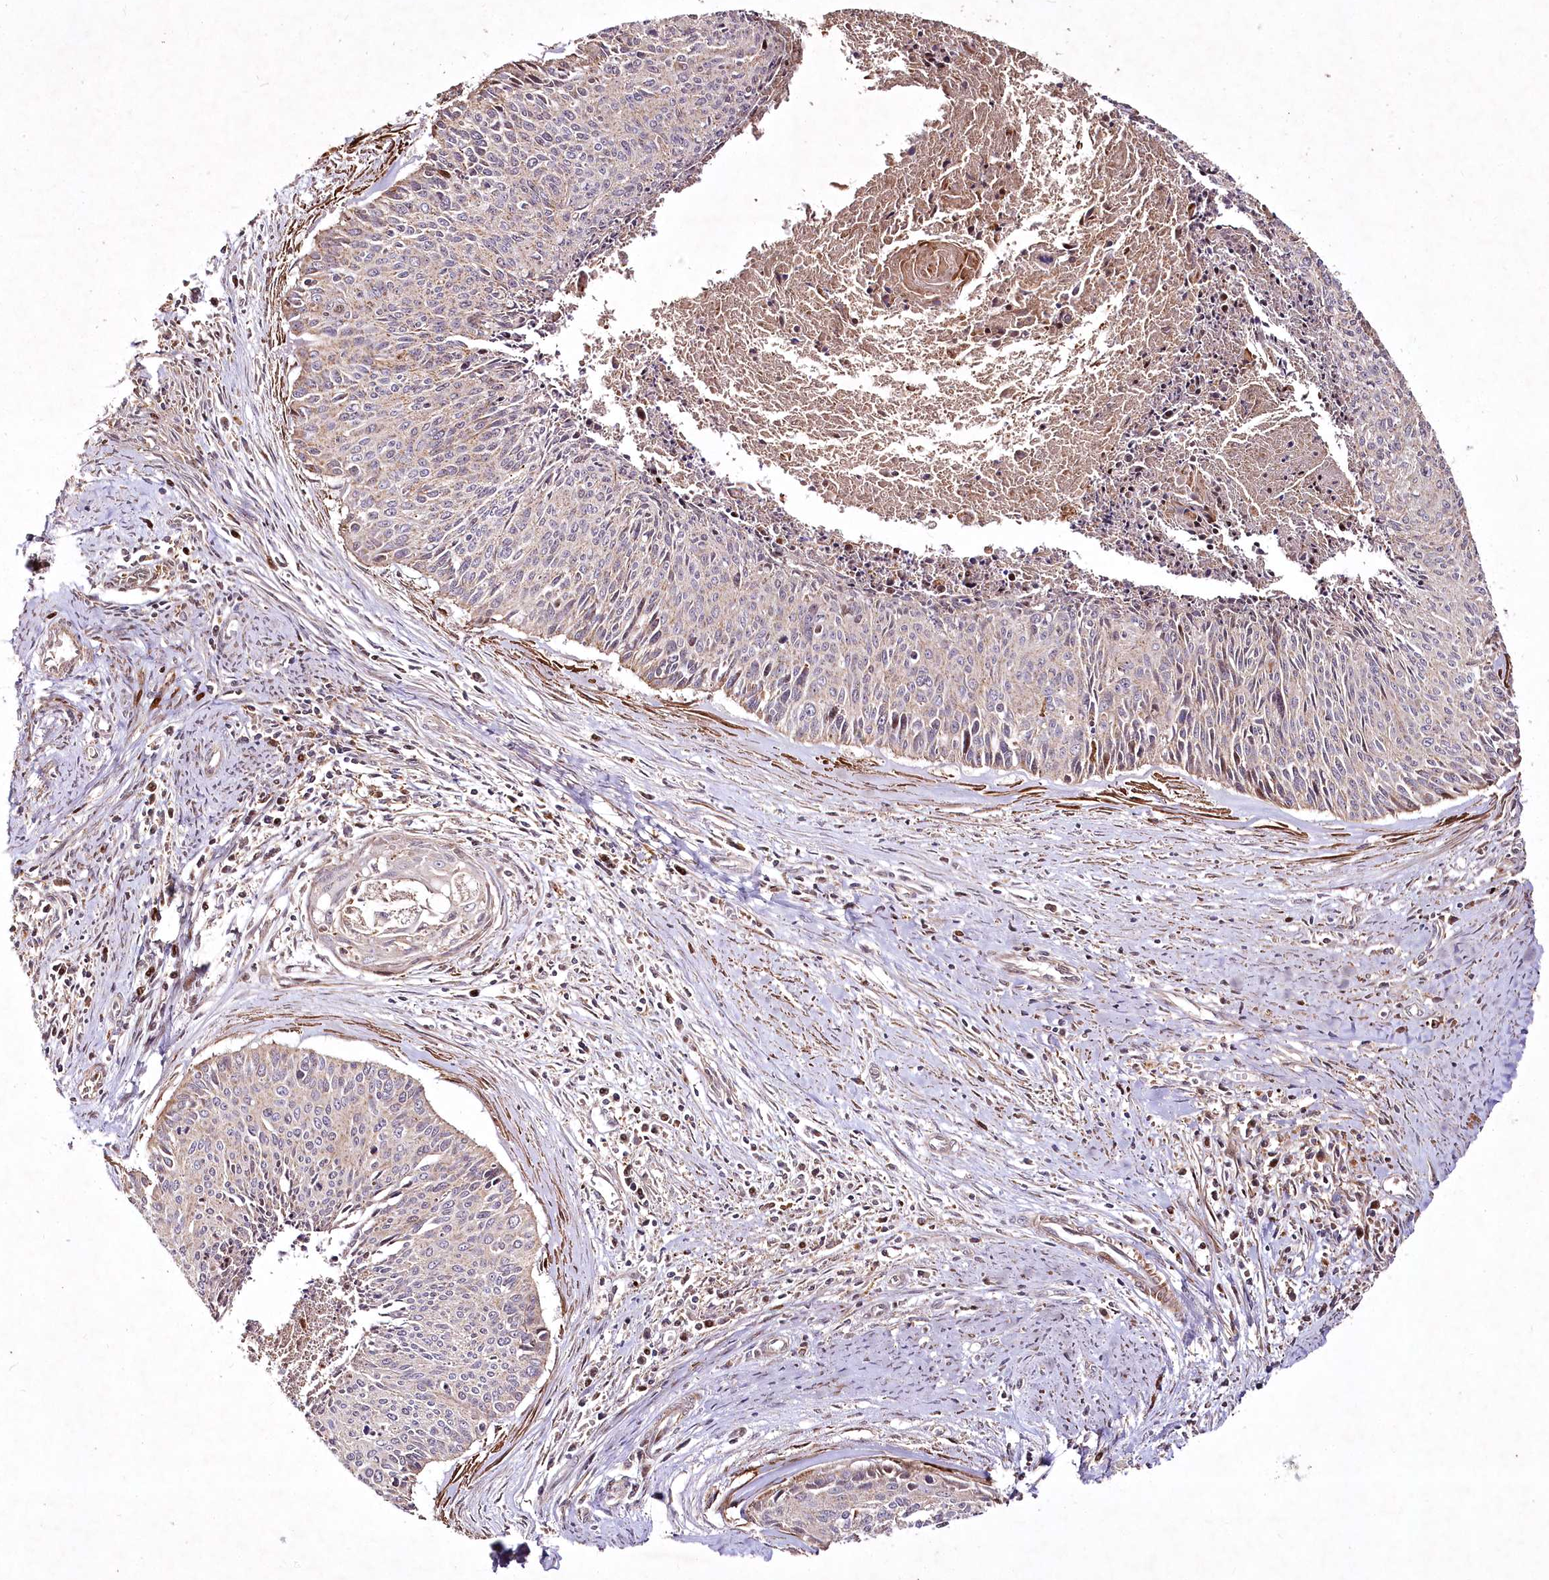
{"staining": {"intensity": "negative", "quantity": "none", "location": "none"}, "tissue": "cervical cancer", "cell_type": "Tumor cells", "image_type": "cancer", "snomed": [{"axis": "morphology", "description": "Squamous cell carcinoma, NOS"}, {"axis": "topography", "description": "Cervix"}], "caption": "Immunohistochemistry of human cervical squamous cell carcinoma reveals no positivity in tumor cells. (Stains: DAB (3,3'-diaminobenzidine) IHC with hematoxylin counter stain, Microscopy: brightfield microscopy at high magnification).", "gene": "PSTK", "patient": {"sex": "female", "age": 55}}